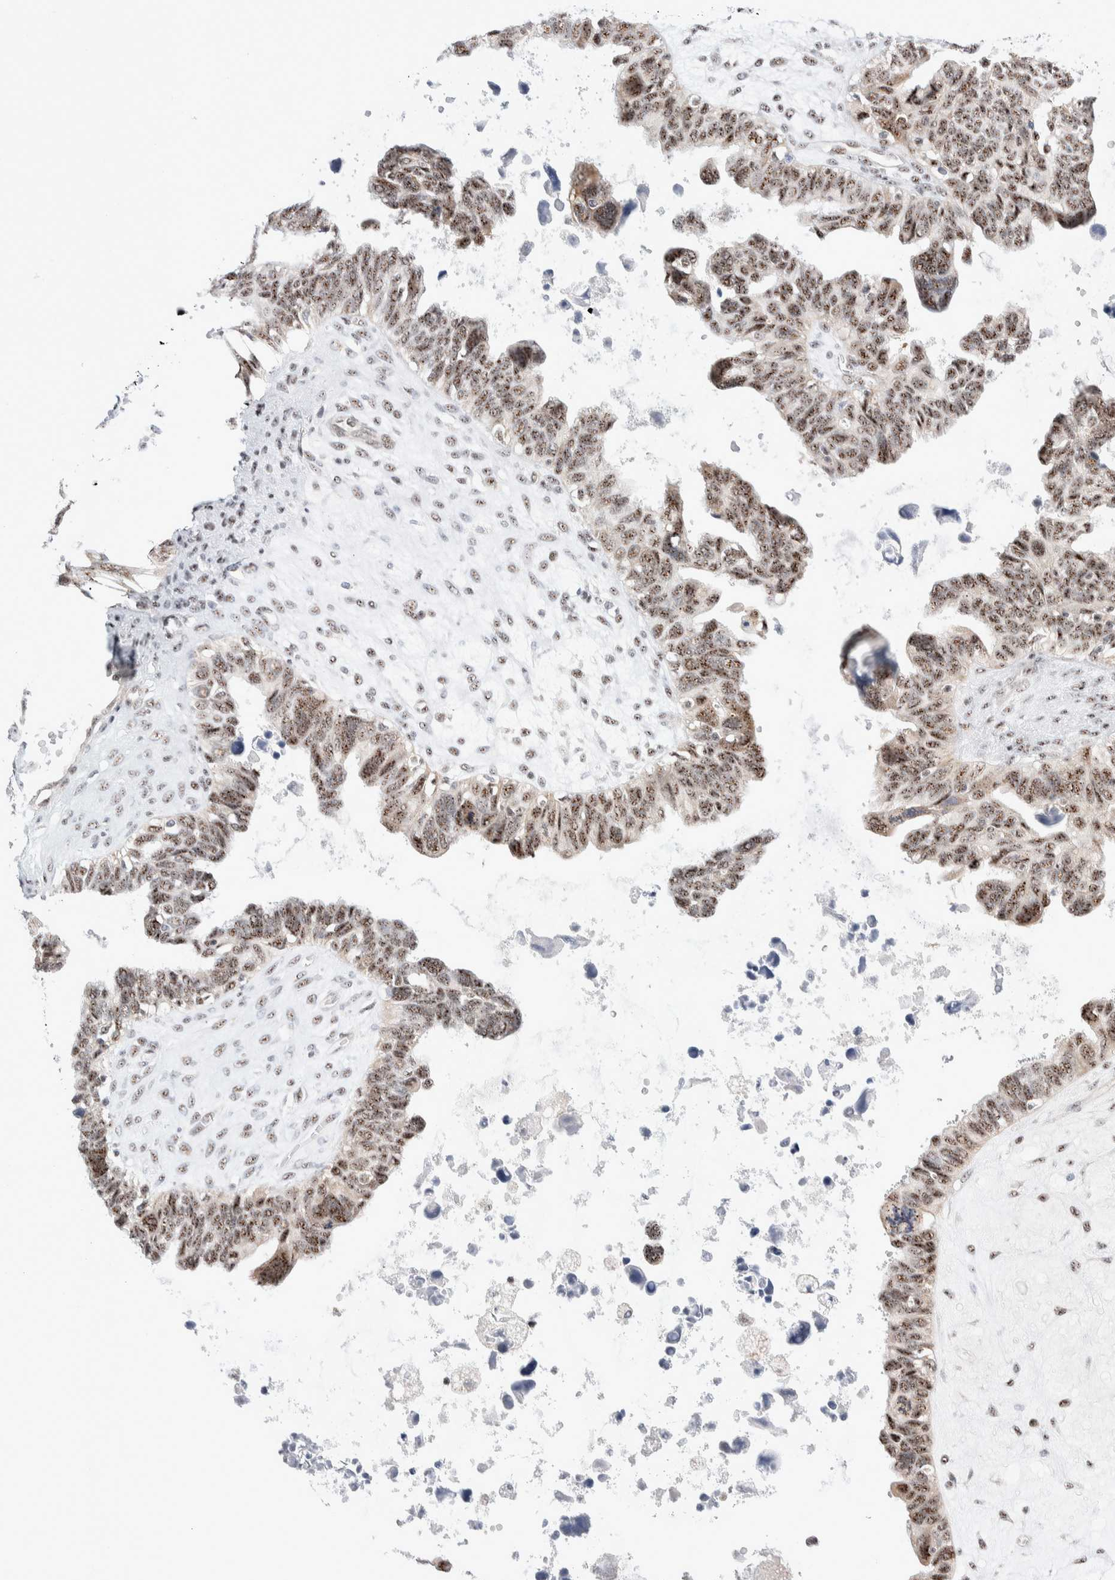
{"staining": {"intensity": "moderate", "quantity": ">75%", "location": "nuclear"}, "tissue": "ovarian cancer", "cell_type": "Tumor cells", "image_type": "cancer", "snomed": [{"axis": "morphology", "description": "Cystadenocarcinoma, serous, NOS"}, {"axis": "topography", "description": "Ovary"}], "caption": "This image displays ovarian cancer stained with immunohistochemistry (IHC) to label a protein in brown. The nuclear of tumor cells show moderate positivity for the protein. Nuclei are counter-stained blue.", "gene": "ZNF695", "patient": {"sex": "female", "age": 79}}